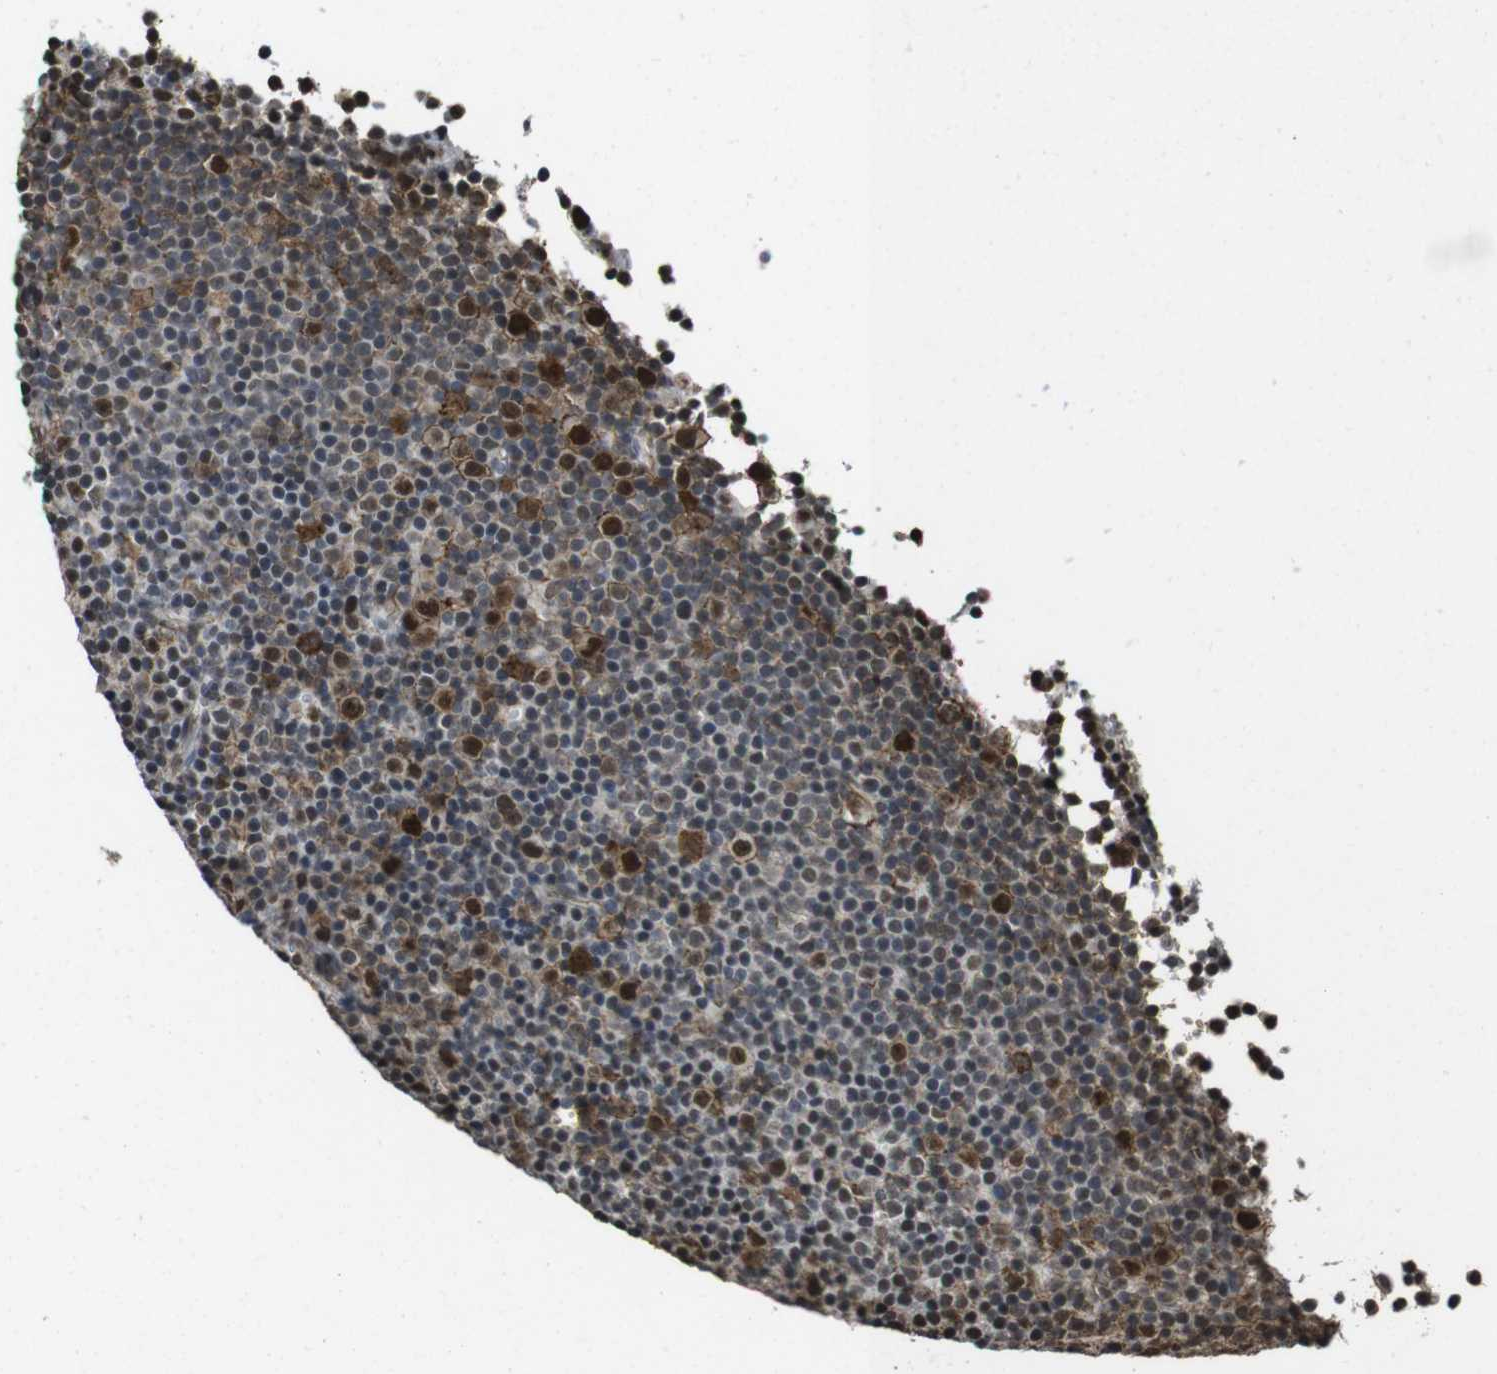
{"staining": {"intensity": "strong", "quantity": "<25%", "location": "nuclear"}, "tissue": "lymphoma", "cell_type": "Tumor cells", "image_type": "cancer", "snomed": [{"axis": "morphology", "description": "Malignant lymphoma, non-Hodgkin's type, Low grade"}, {"axis": "topography", "description": "Lymph node"}], "caption": "DAB (3,3'-diaminobenzidine) immunohistochemical staining of human lymphoma displays strong nuclear protein expression in approximately <25% of tumor cells.", "gene": "CSNK2B", "patient": {"sex": "female", "age": 67}}